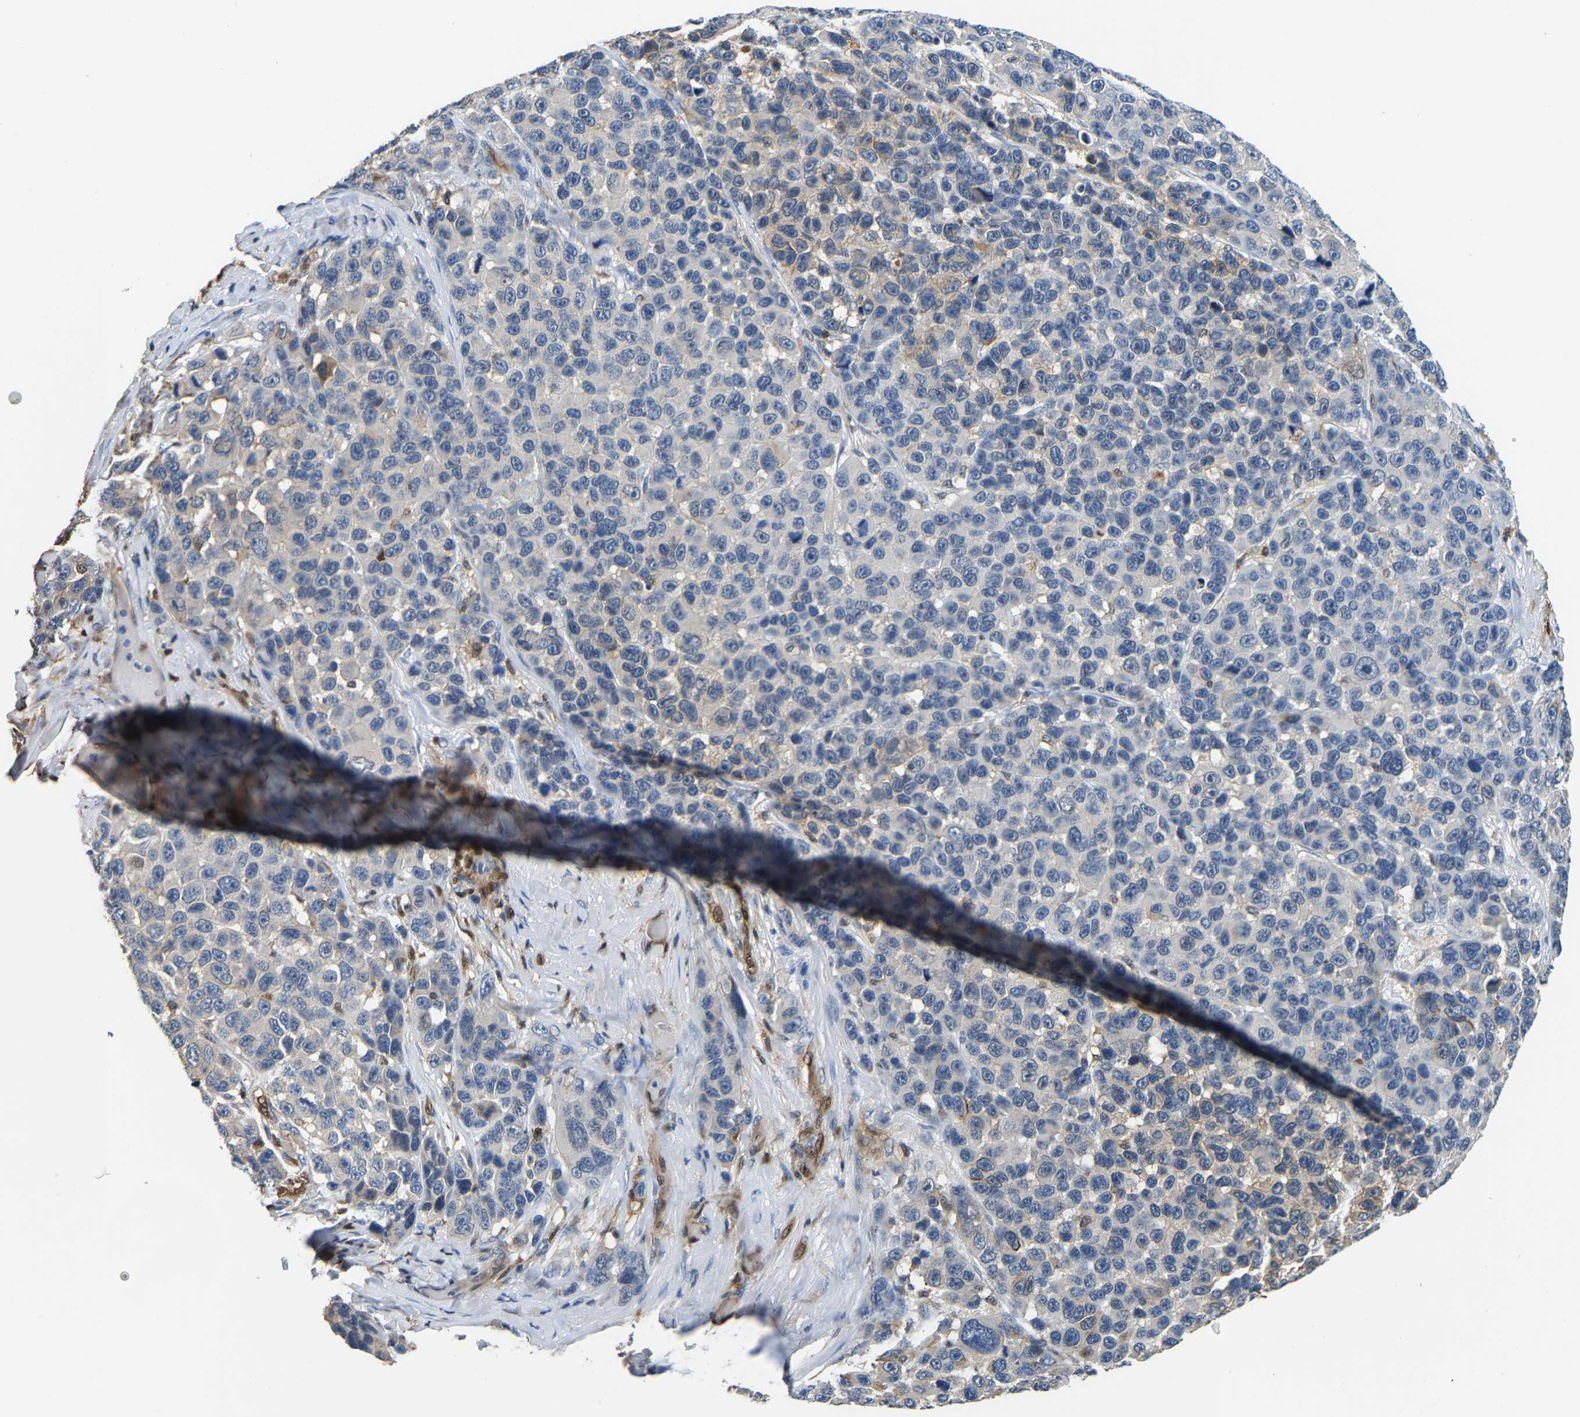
{"staining": {"intensity": "negative", "quantity": "none", "location": "none"}, "tissue": "melanoma", "cell_type": "Tumor cells", "image_type": "cancer", "snomed": [{"axis": "morphology", "description": "Malignant melanoma, NOS"}, {"axis": "topography", "description": "Skin"}], "caption": "DAB immunohistochemical staining of human melanoma demonstrates no significant staining in tumor cells. (Stains: DAB (3,3'-diaminobenzidine) IHC with hematoxylin counter stain, Microscopy: brightfield microscopy at high magnification).", "gene": "GIMAP7", "patient": {"sex": "male", "age": 53}}